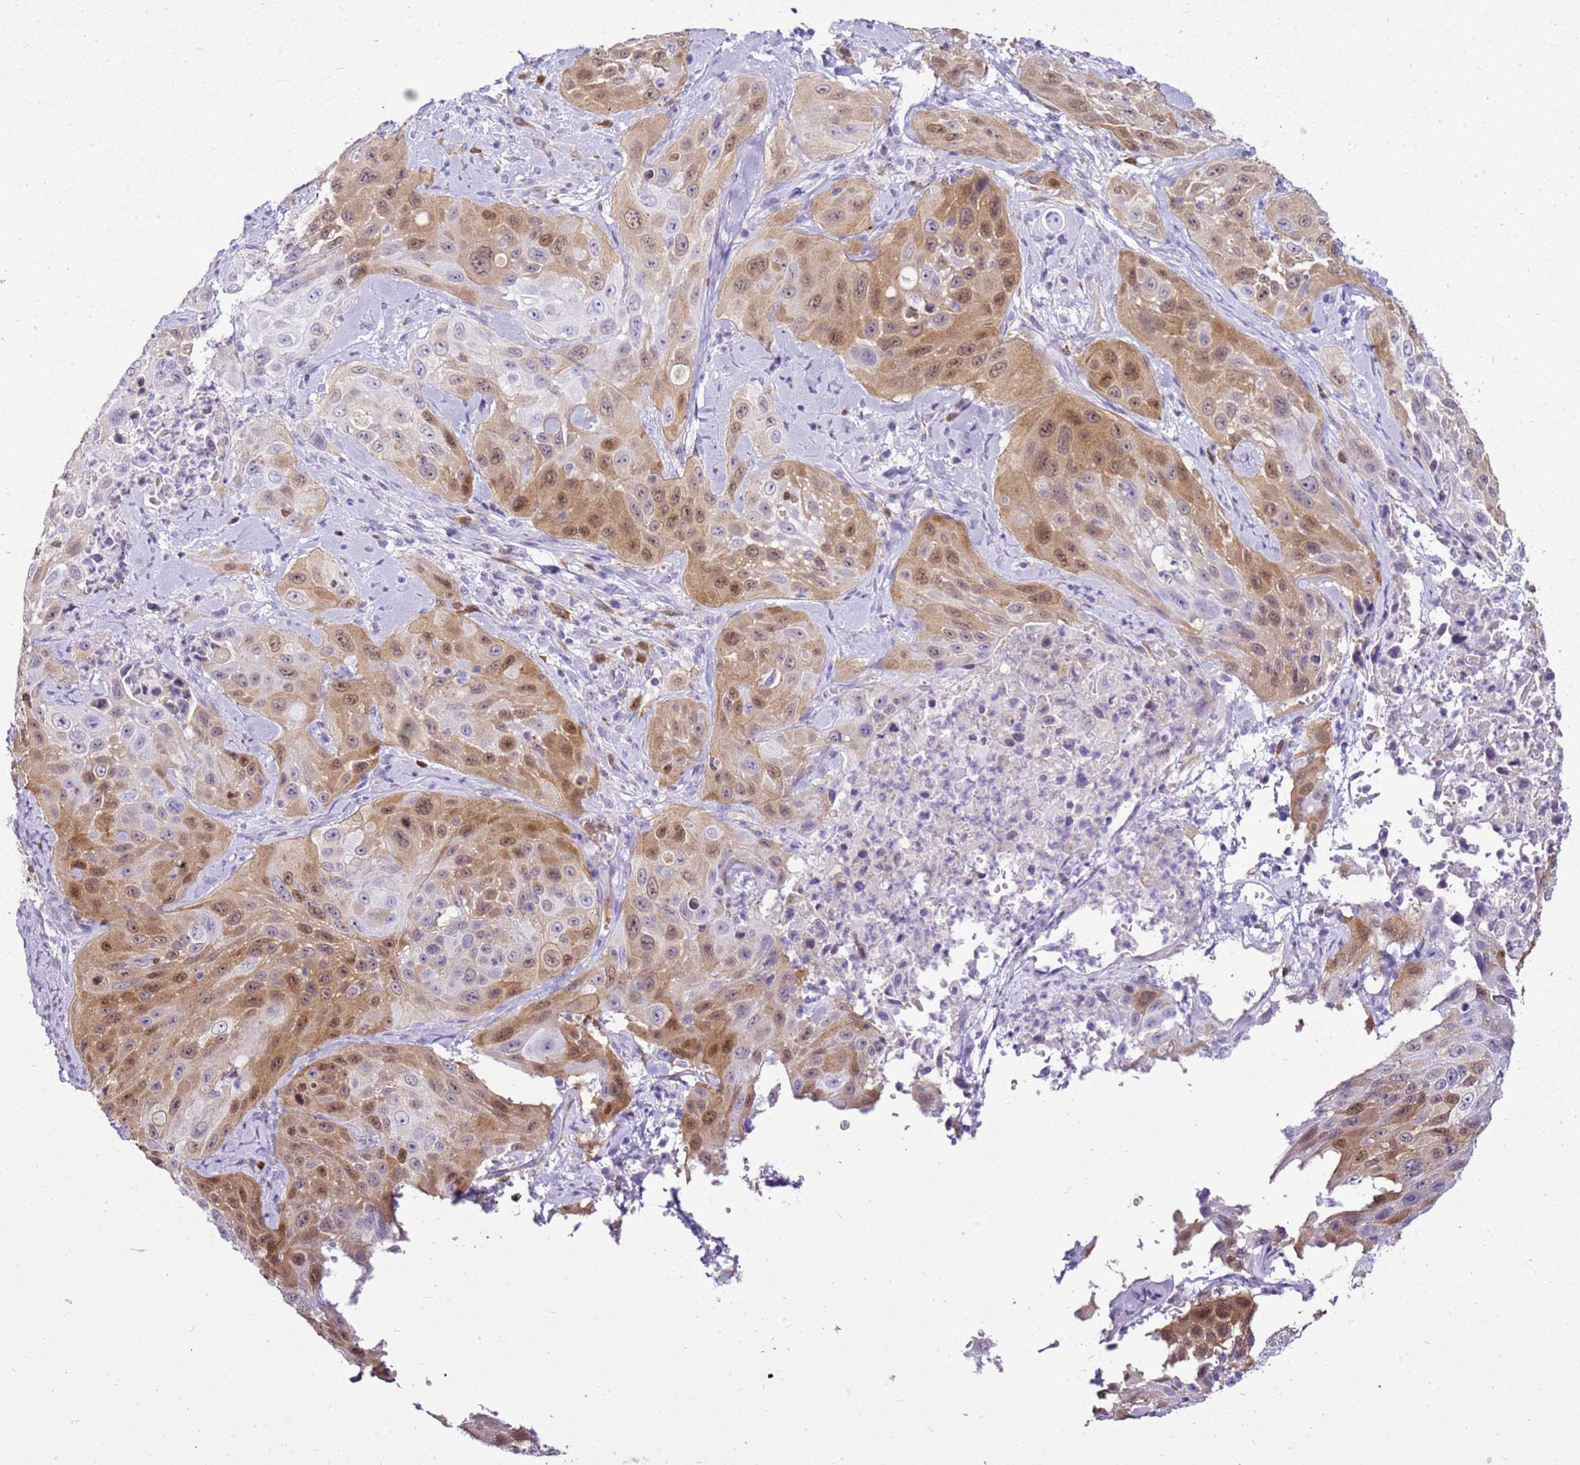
{"staining": {"intensity": "moderate", "quantity": "25%-75%", "location": "cytoplasmic/membranous,nuclear"}, "tissue": "cervical cancer", "cell_type": "Tumor cells", "image_type": "cancer", "snomed": [{"axis": "morphology", "description": "Squamous cell carcinoma, NOS"}, {"axis": "topography", "description": "Cervix"}], "caption": "IHC histopathology image of neoplastic tissue: human squamous cell carcinoma (cervical) stained using immunohistochemistry demonstrates medium levels of moderate protein expression localized specifically in the cytoplasmic/membranous and nuclear of tumor cells, appearing as a cytoplasmic/membranous and nuclear brown color.", "gene": "SPC25", "patient": {"sex": "female", "age": 42}}